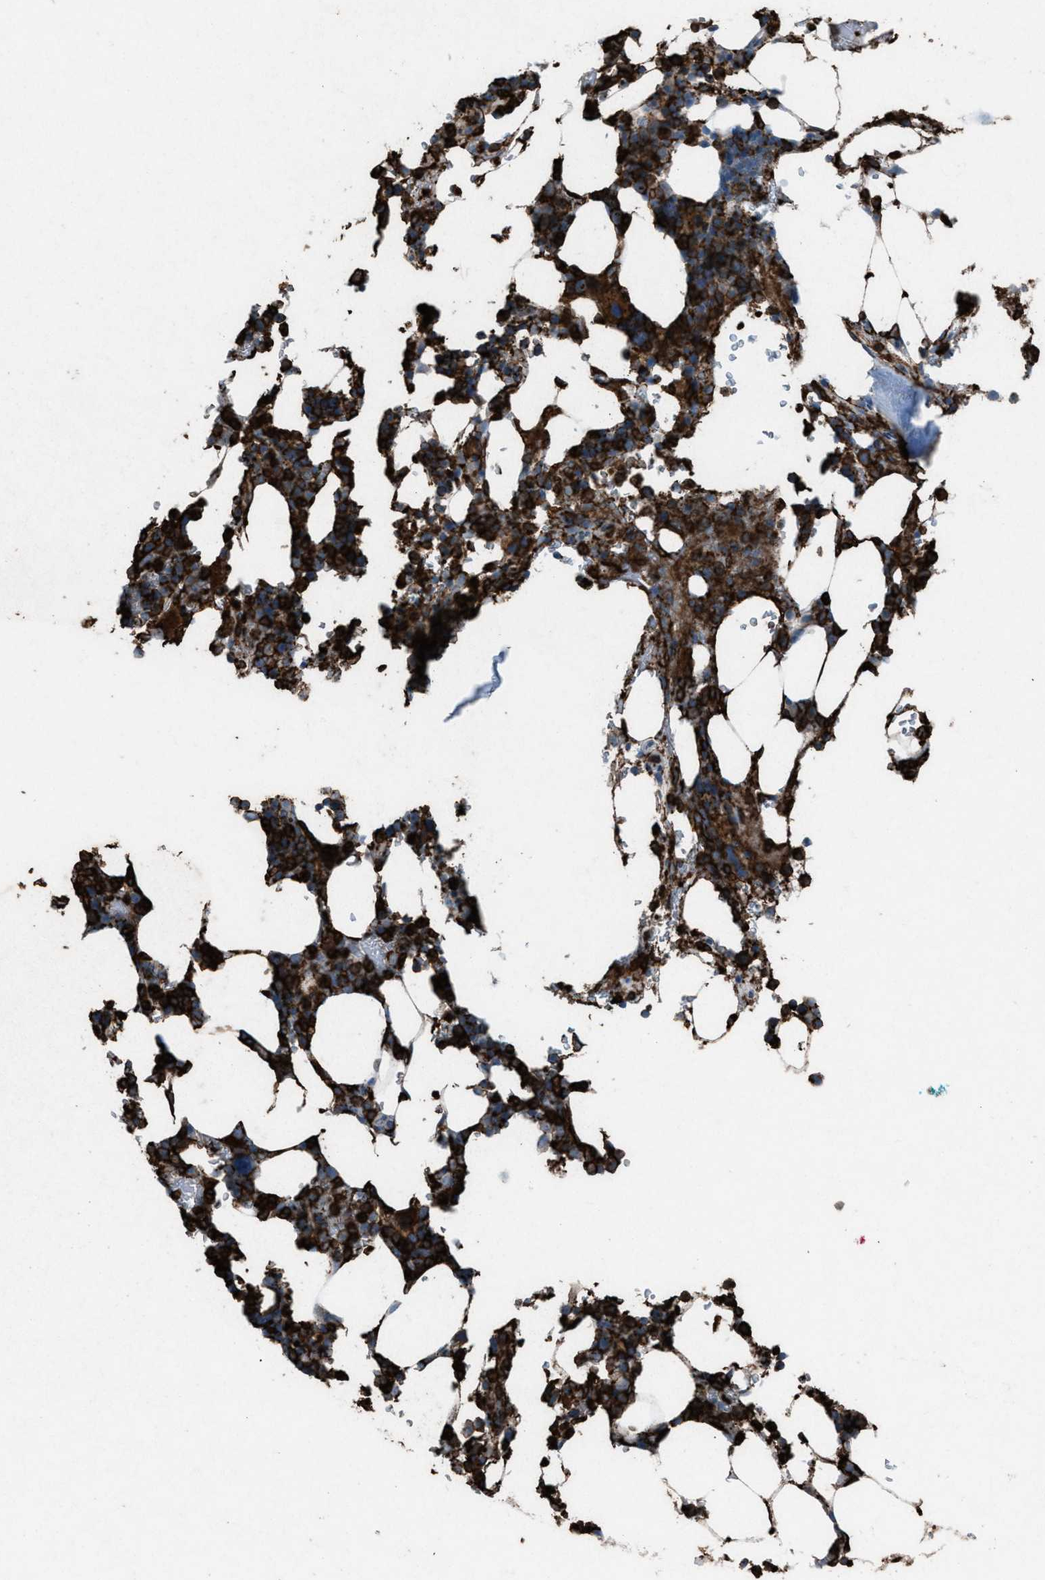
{"staining": {"intensity": "strong", "quantity": ">75%", "location": "cytoplasmic/membranous"}, "tissue": "bone marrow", "cell_type": "Hematopoietic cells", "image_type": "normal", "snomed": [{"axis": "morphology", "description": "Normal tissue, NOS"}, {"axis": "topography", "description": "Bone marrow"}], "caption": "A brown stain shows strong cytoplasmic/membranous expression of a protein in hematopoietic cells of normal bone marrow.", "gene": "FCER1G", "patient": {"sex": "female", "age": 81}}